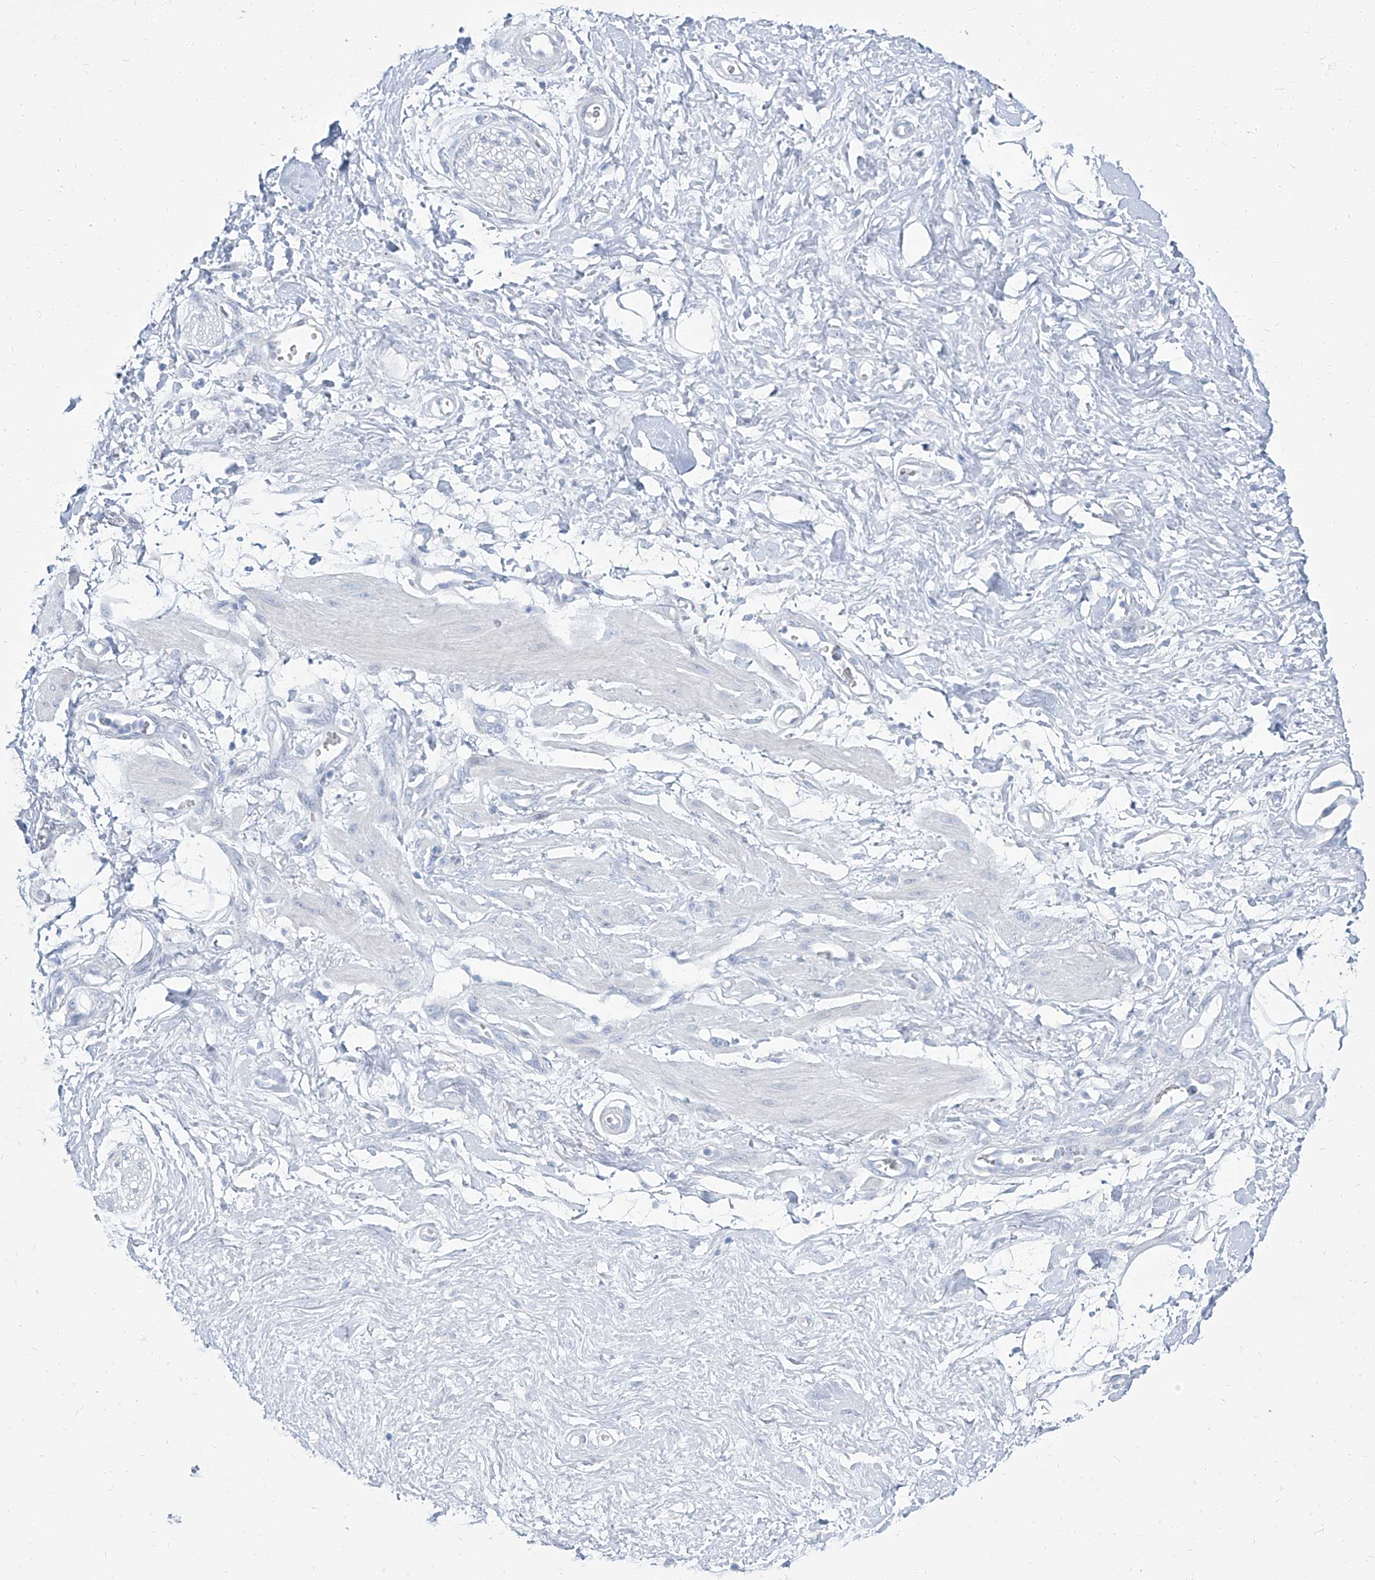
{"staining": {"intensity": "negative", "quantity": "none", "location": "none"}, "tissue": "adipose tissue", "cell_type": "Adipocytes", "image_type": "normal", "snomed": [{"axis": "morphology", "description": "Normal tissue, NOS"}, {"axis": "morphology", "description": "Adenocarcinoma, NOS"}, {"axis": "topography", "description": "Pancreas"}, {"axis": "topography", "description": "Peripheral nerve tissue"}], "caption": "Immunohistochemical staining of benign human adipose tissue shows no significant staining in adipocytes.", "gene": "TXLNB", "patient": {"sex": "male", "age": 59}}